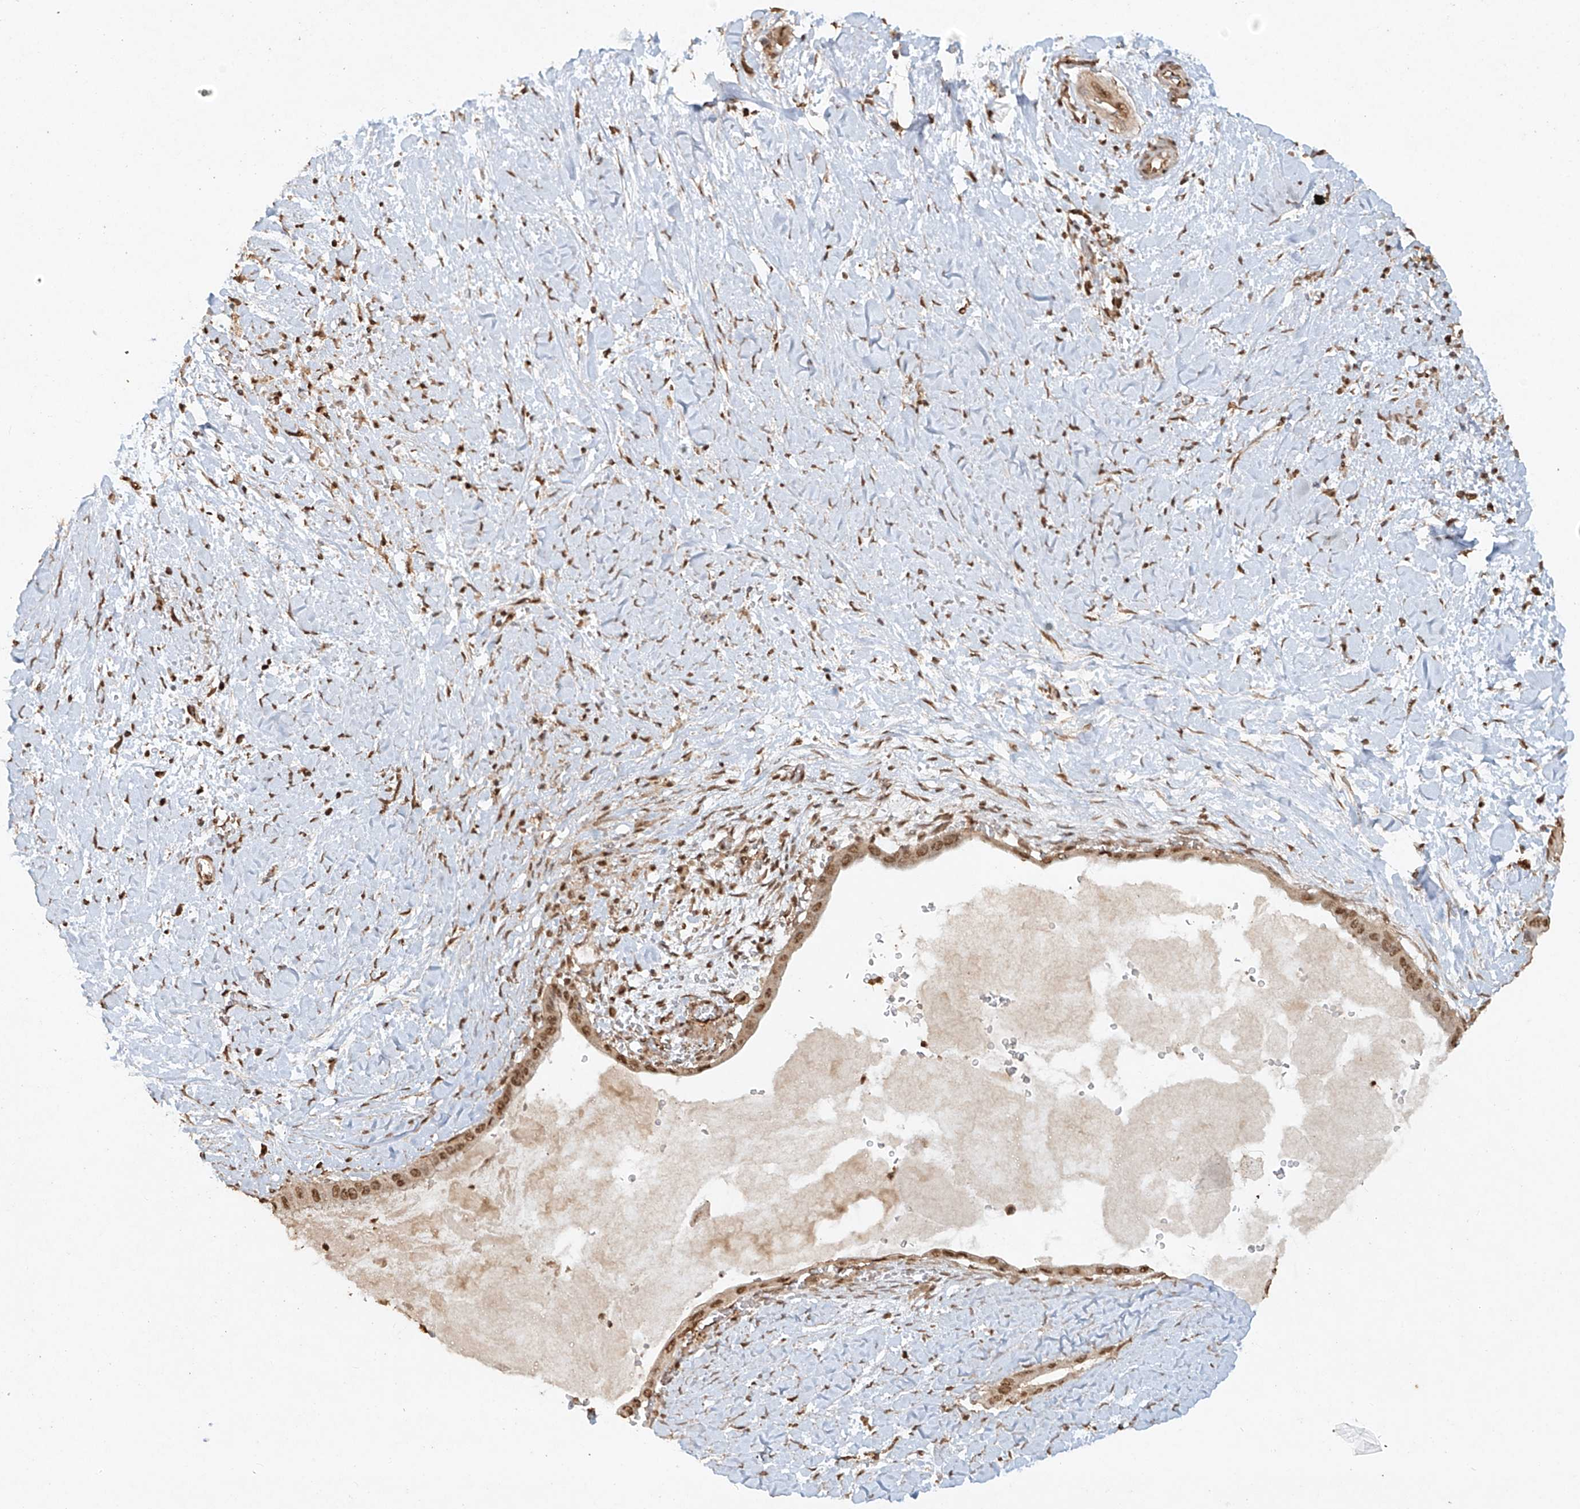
{"staining": {"intensity": "moderate", "quantity": ">75%", "location": "nuclear"}, "tissue": "pancreatic cancer", "cell_type": "Tumor cells", "image_type": "cancer", "snomed": [{"axis": "morphology", "description": "Adenocarcinoma, NOS"}, {"axis": "topography", "description": "Pancreas"}], "caption": "This micrograph exhibits adenocarcinoma (pancreatic) stained with IHC to label a protein in brown. The nuclear of tumor cells show moderate positivity for the protein. Nuclei are counter-stained blue.", "gene": "TIGAR", "patient": {"sex": "male", "age": 55}}